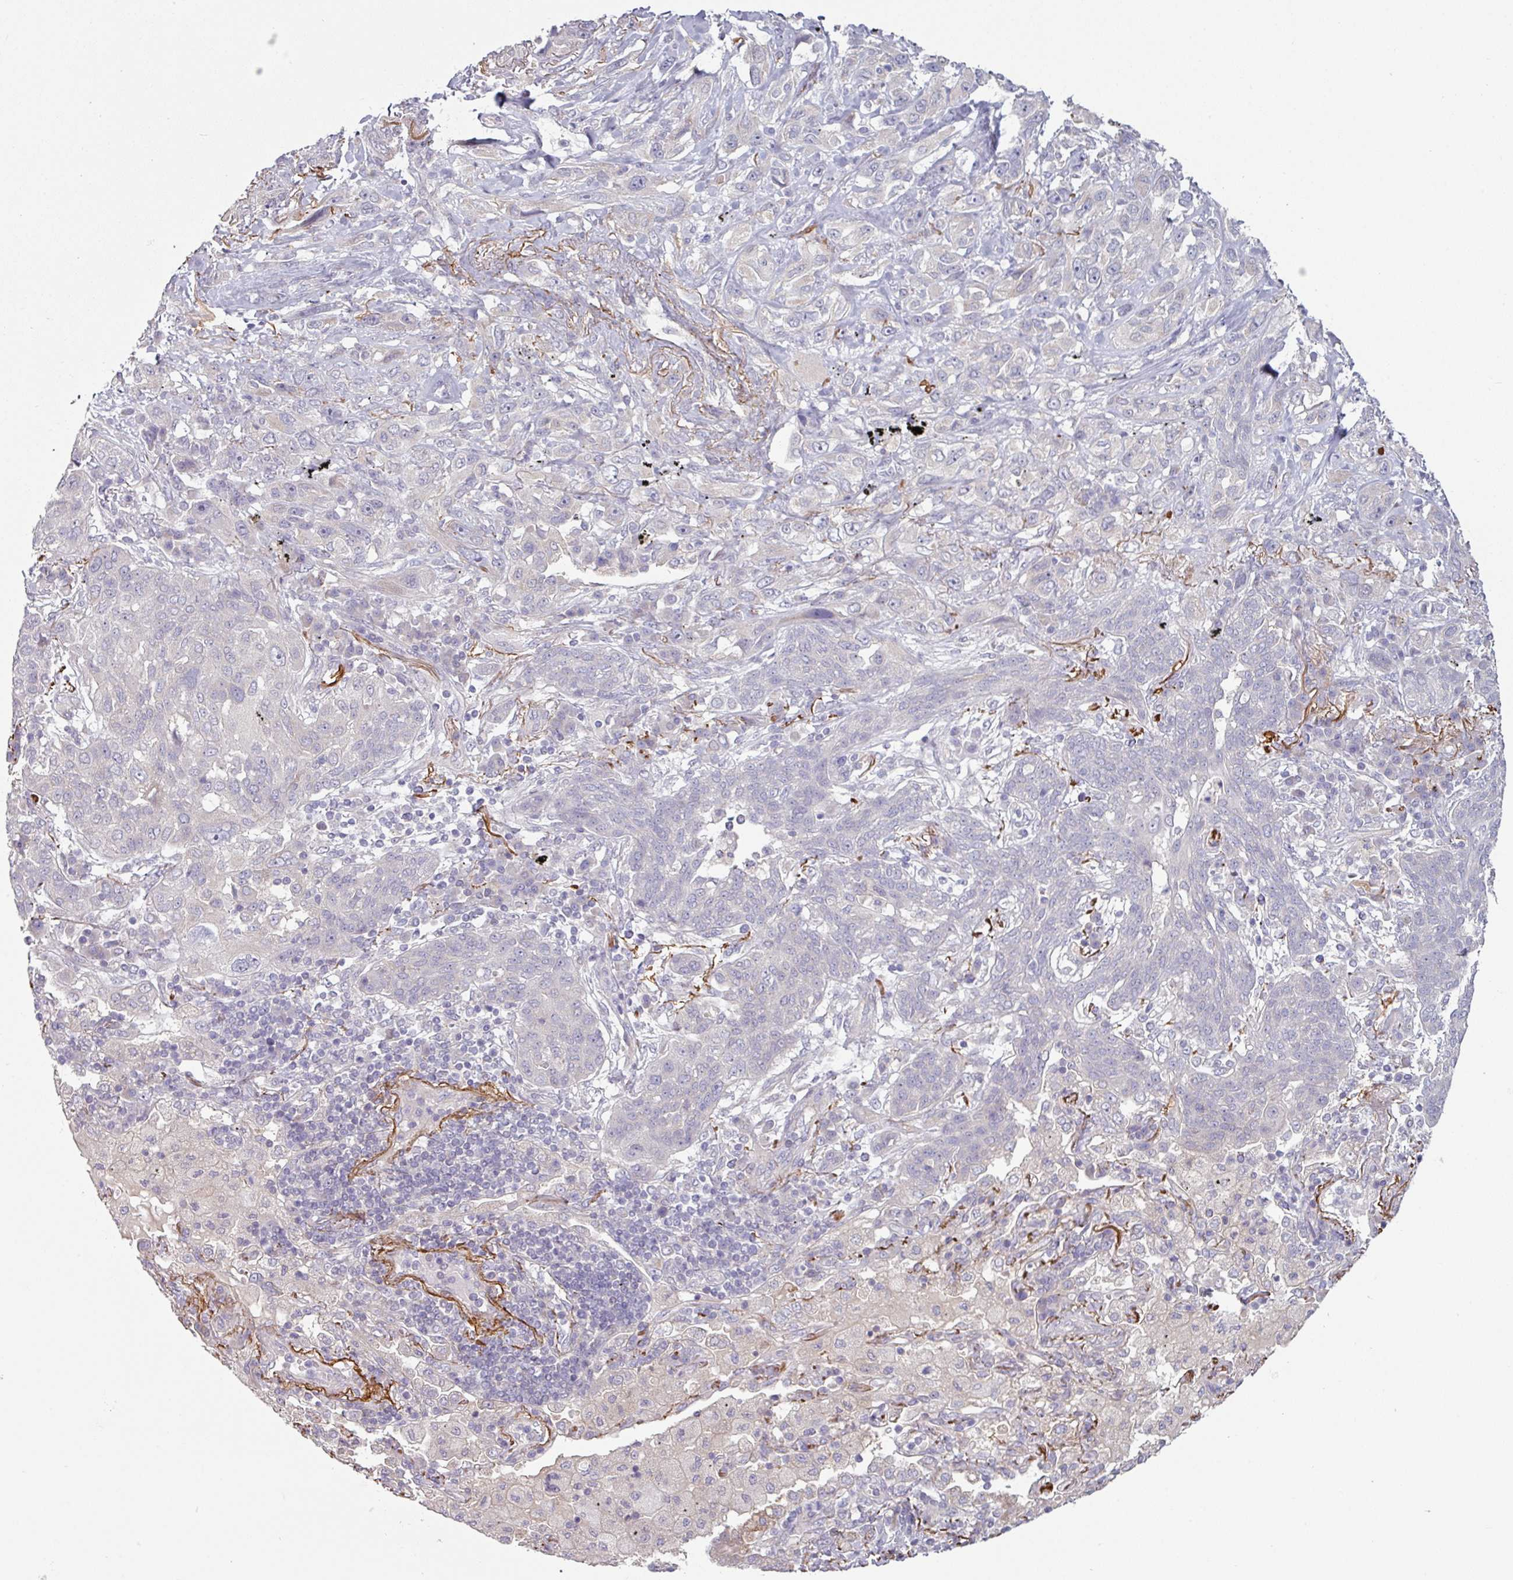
{"staining": {"intensity": "negative", "quantity": "none", "location": "none"}, "tissue": "lung cancer", "cell_type": "Tumor cells", "image_type": "cancer", "snomed": [{"axis": "morphology", "description": "Squamous cell carcinoma, NOS"}, {"axis": "topography", "description": "Lung"}], "caption": "Tumor cells show no significant protein positivity in squamous cell carcinoma (lung).", "gene": "MTMR14", "patient": {"sex": "female", "age": 70}}